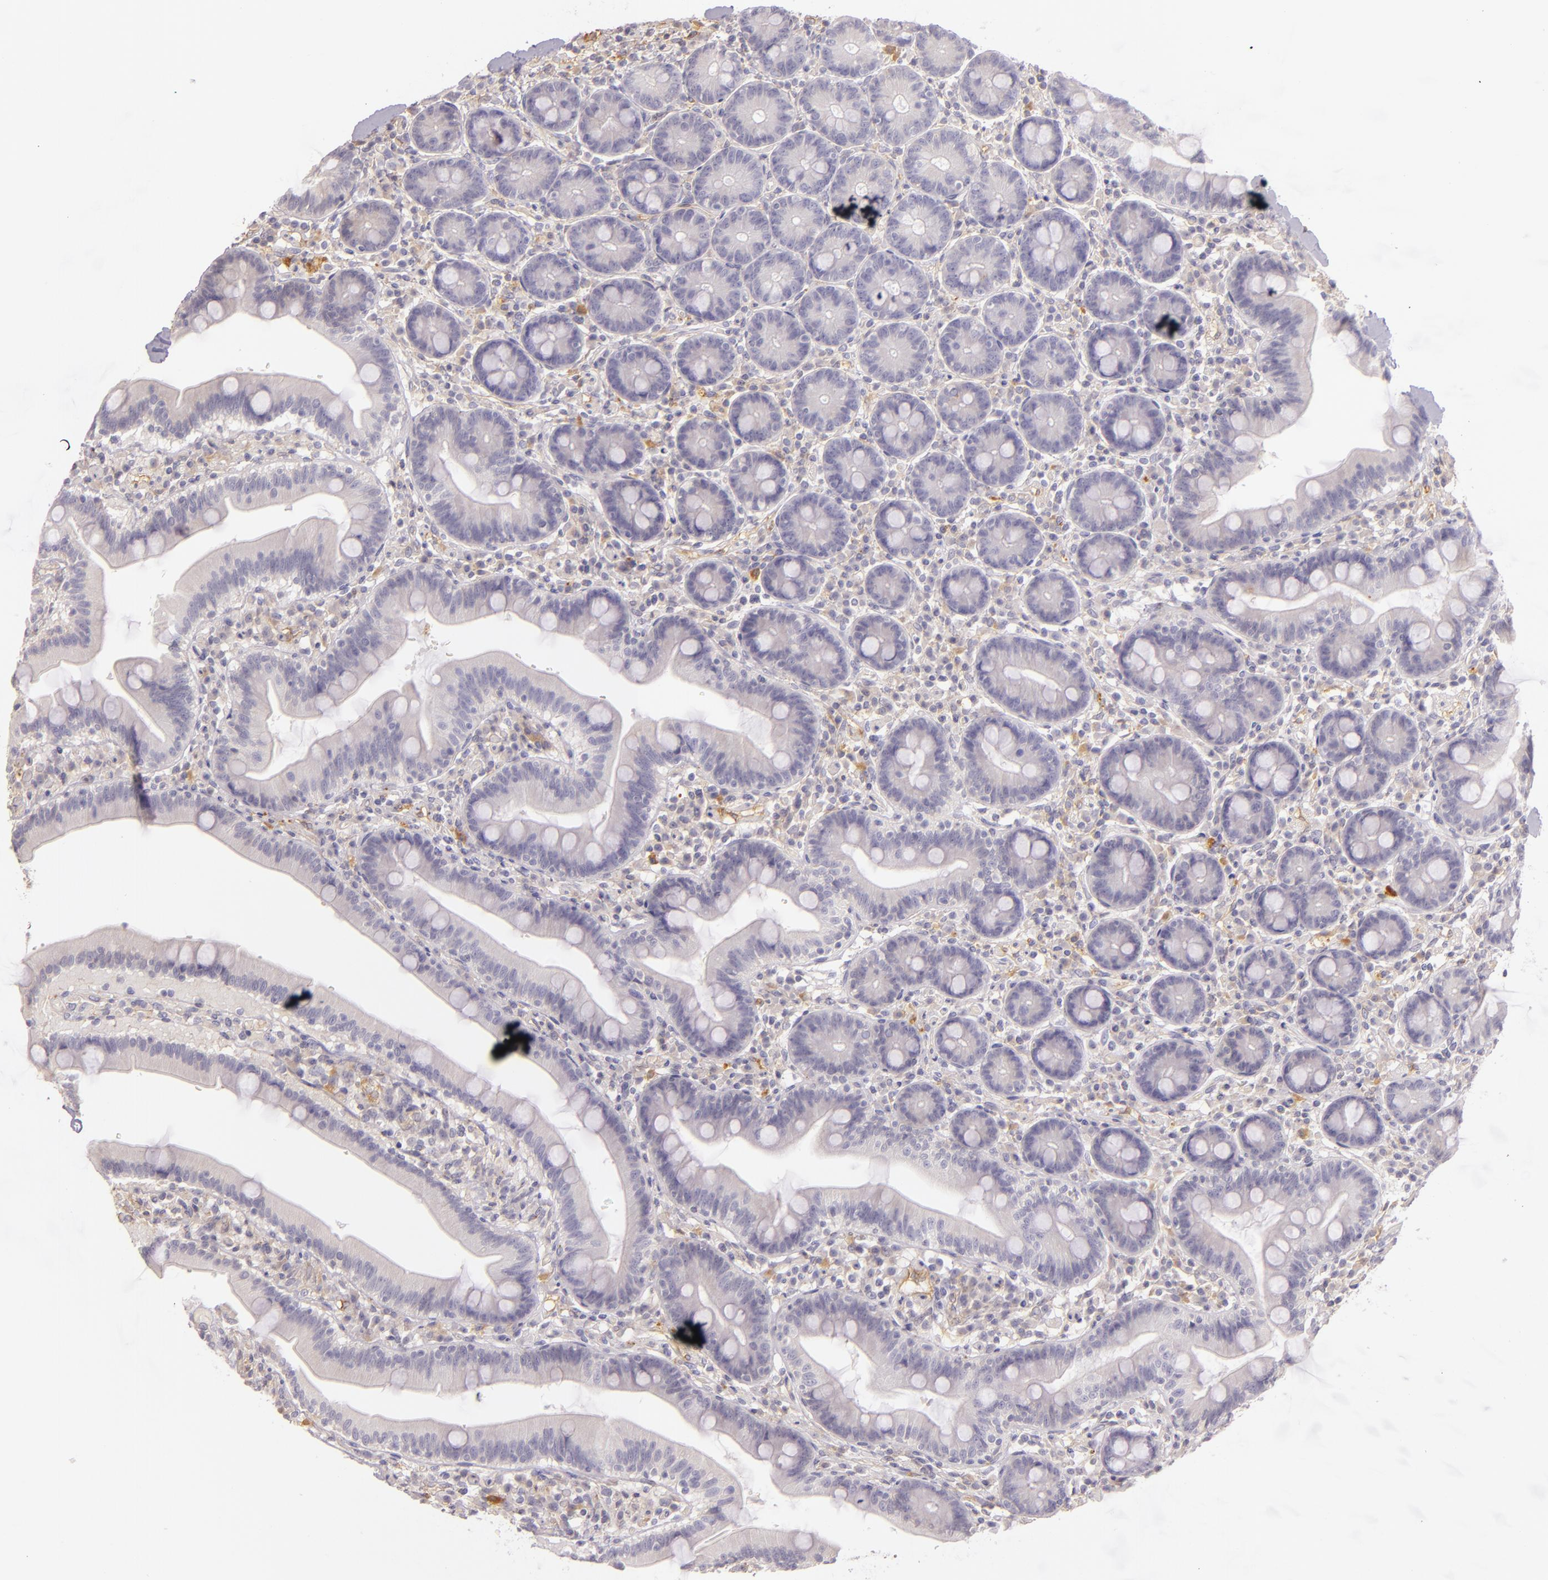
{"staining": {"intensity": "weak", "quantity": "25%-75%", "location": "cytoplasmic/membranous"}, "tissue": "duodenum", "cell_type": "Glandular cells", "image_type": "normal", "snomed": [{"axis": "morphology", "description": "Normal tissue, NOS"}, {"axis": "topography", "description": "Duodenum"}], "caption": "High-magnification brightfield microscopy of benign duodenum stained with DAB (3,3'-diaminobenzidine) (brown) and counterstained with hematoxylin (blue). glandular cells exhibit weak cytoplasmic/membranous expression is appreciated in about25%-75% of cells.", "gene": "CTSF", "patient": {"sex": "male", "age": 66}}